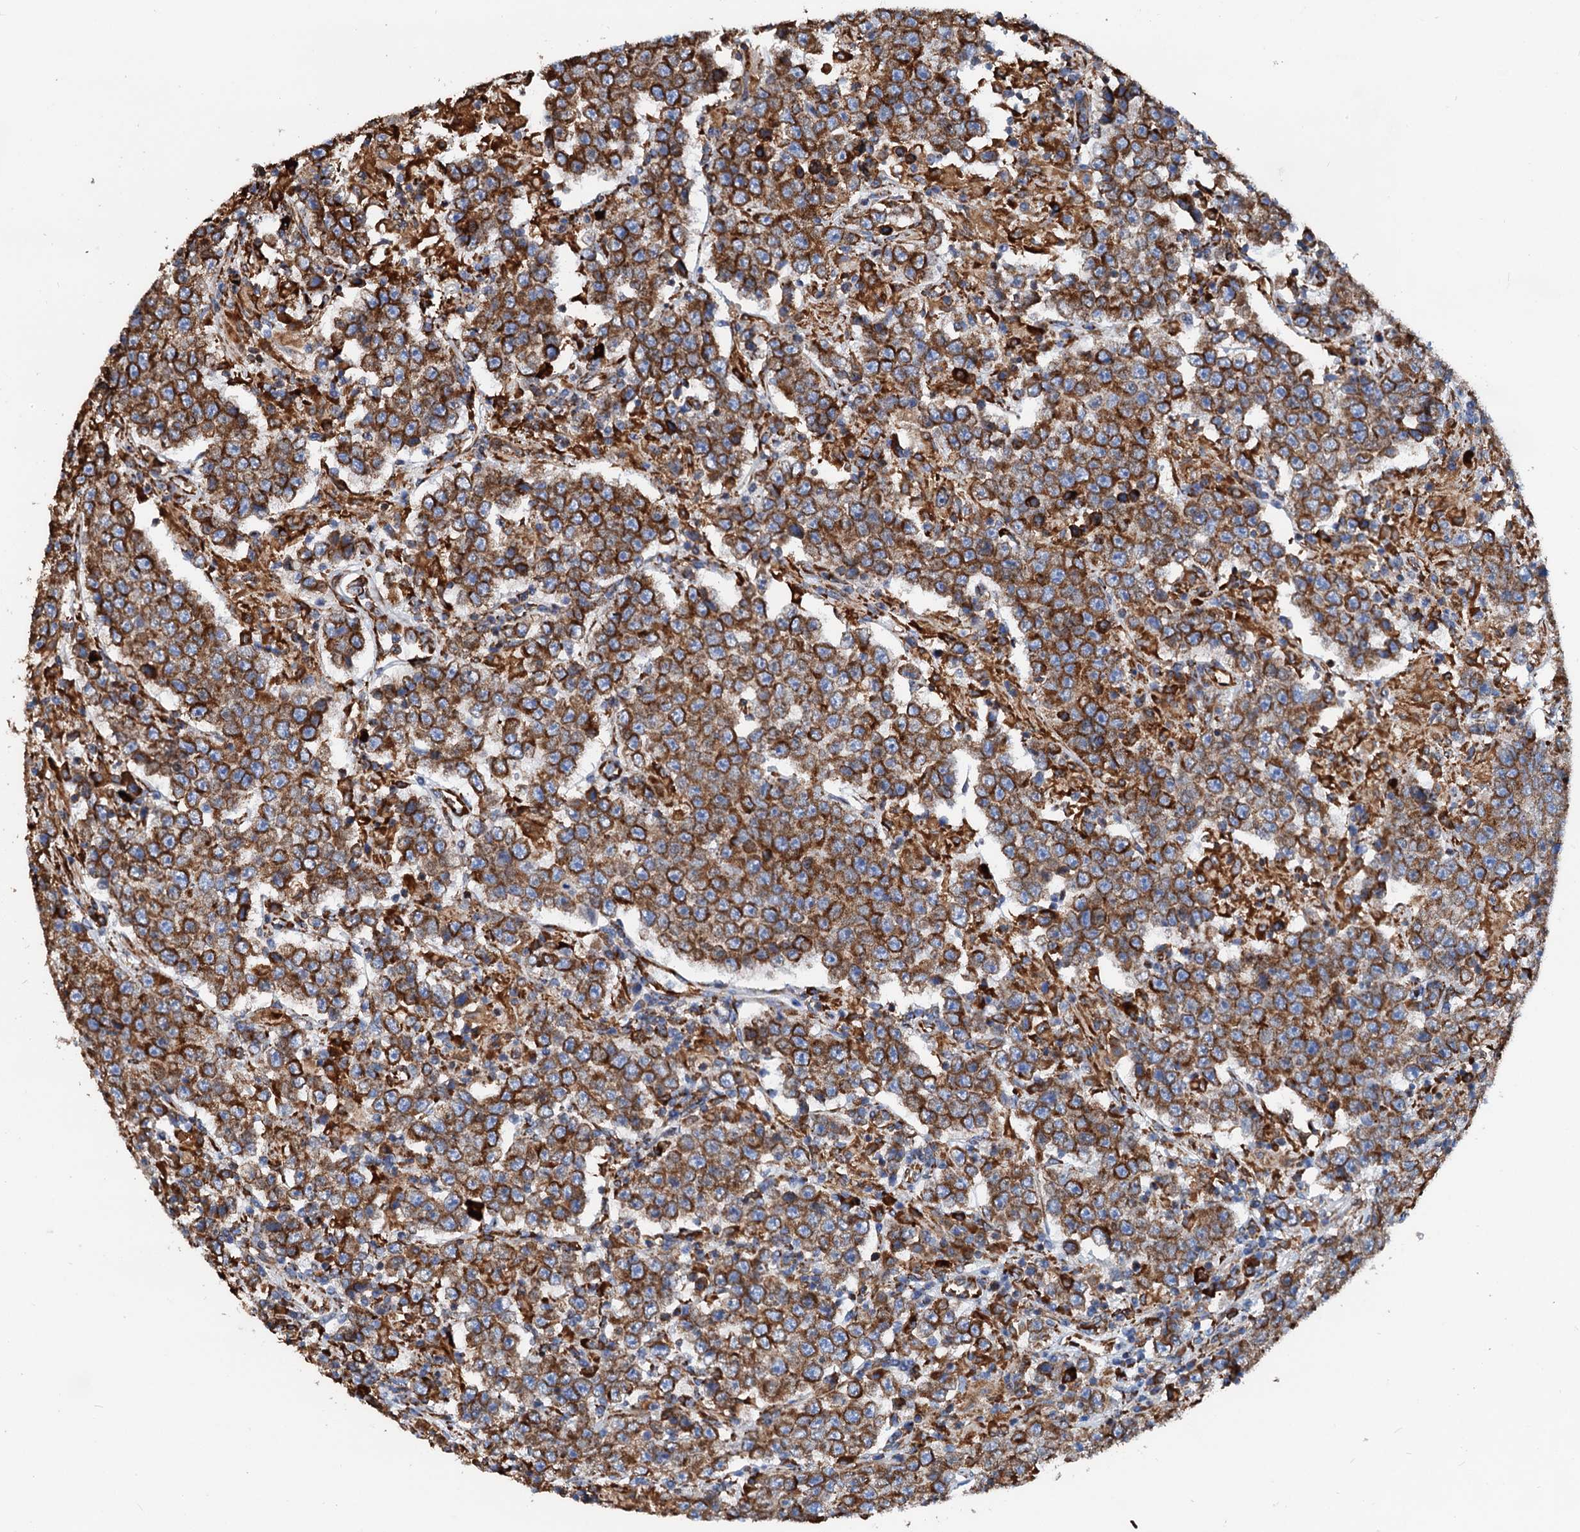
{"staining": {"intensity": "moderate", "quantity": ">75%", "location": "cytoplasmic/membranous"}, "tissue": "testis cancer", "cell_type": "Tumor cells", "image_type": "cancer", "snomed": [{"axis": "morphology", "description": "Normal tissue, NOS"}, {"axis": "morphology", "description": "Urothelial carcinoma, High grade"}, {"axis": "morphology", "description": "Seminoma, NOS"}, {"axis": "morphology", "description": "Carcinoma, Embryonal, NOS"}, {"axis": "topography", "description": "Urinary bladder"}, {"axis": "topography", "description": "Testis"}], "caption": "A brown stain shows moderate cytoplasmic/membranous positivity of a protein in human testis cancer tumor cells. The protein of interest is stained brown, and the nuclei are stained in blue (DAB (3,3'-diaminobenzidine) IHC with brightfield microscopy, high magnification).", "gene": "HSPA5", "patient": {"sex": "male", "age": 41}}